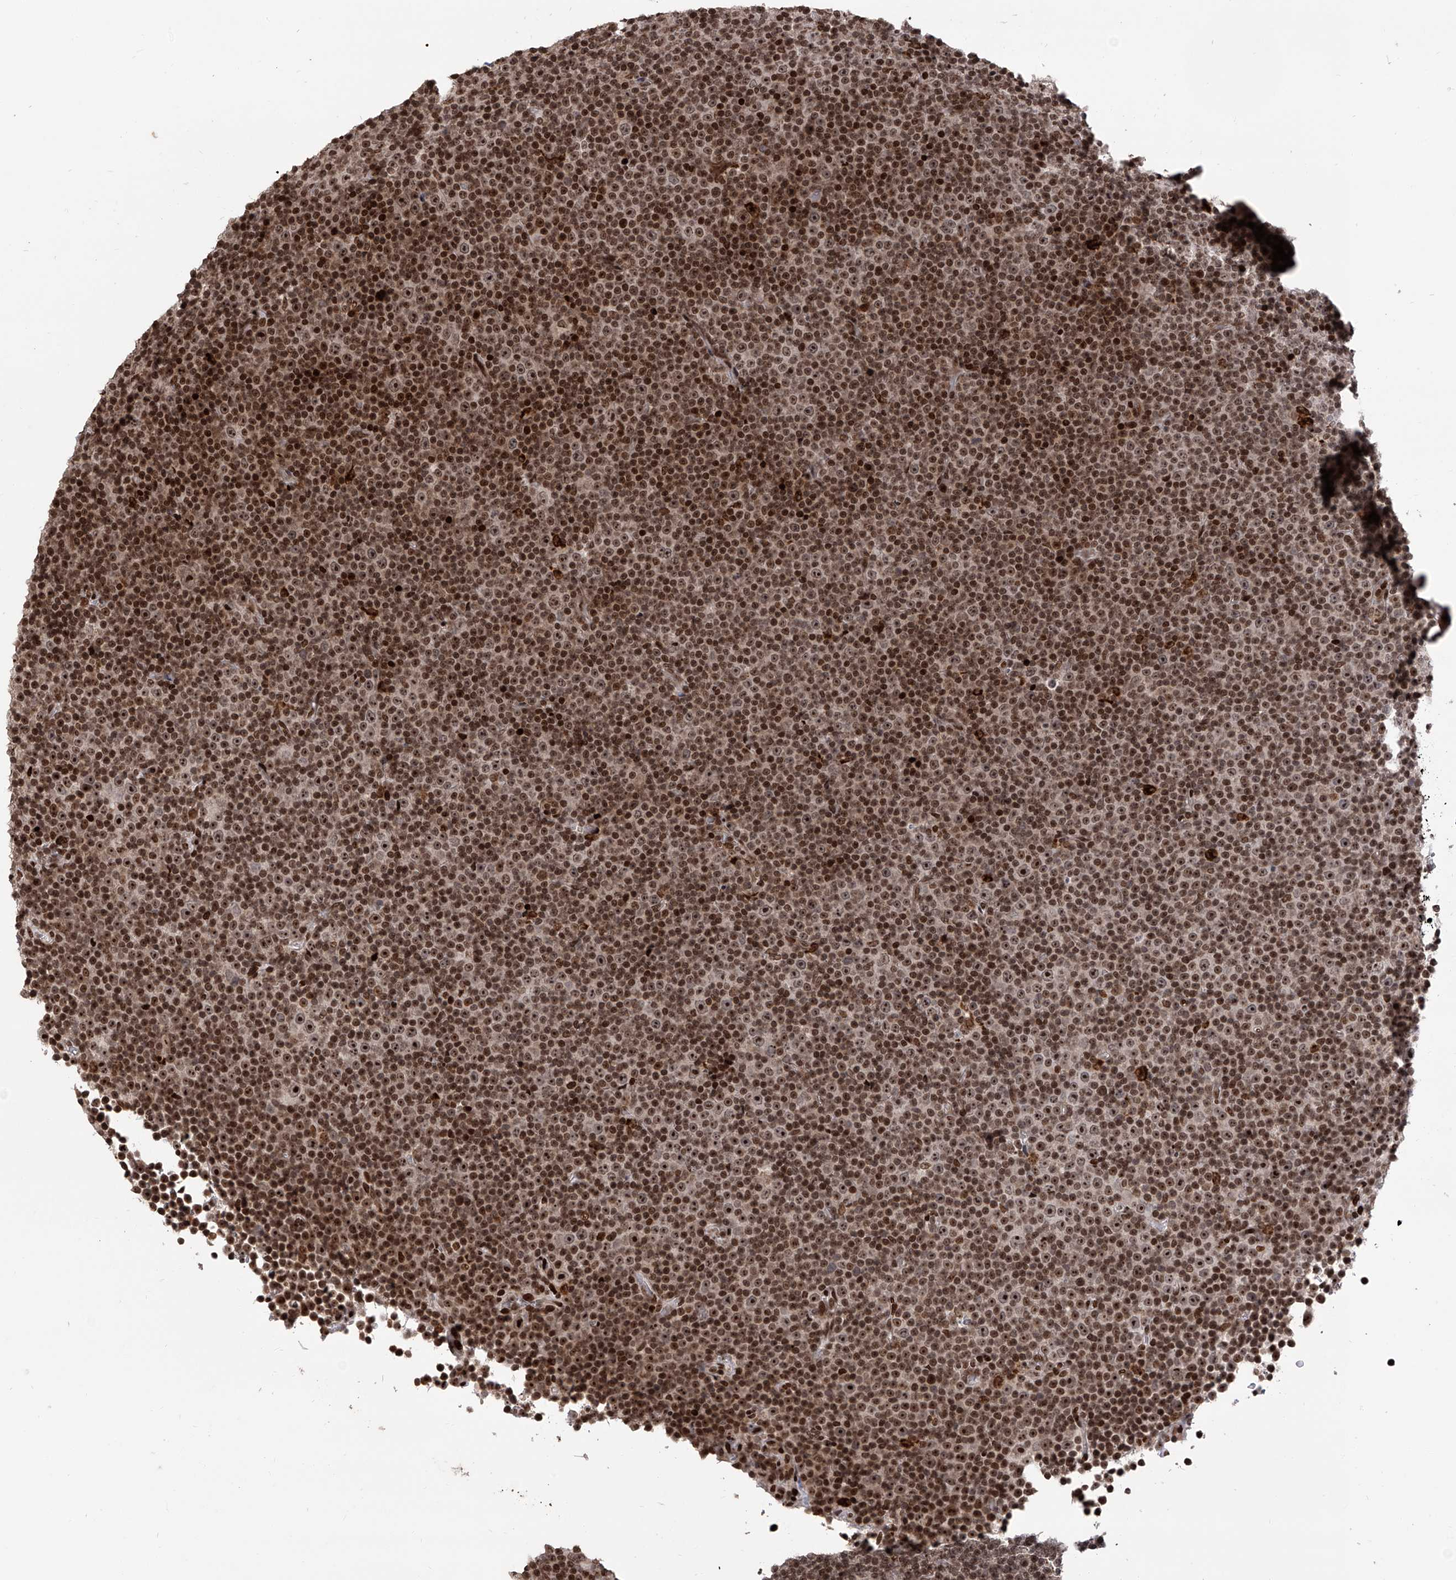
{"staining": {"intensity": "strong", "quantity": ">75%", "location": "nuclear"}, "tissue": "lymphoma", "cell_type": "Tumor cells", "image_type": "cancer", "snomed": [{"axis": "morphology", "description": "Malignant lymphoma, non-Hodgkin's type, Low grade"}, {"axis": "topography", "description": "Lymph node"}], "caption": "DAB immunohistochemical staining of lymphoma shows strong nuclear protein staining in approximately >75% of tumor cells. The staining was performed using DAB (3,3'-diaminobenzidine), with brown indicating positive protein expression. Nuclei are stained blue with hematoxylin.", "gene": "PAK1IP1", "patient": {"sex": "female", "age": 67}}